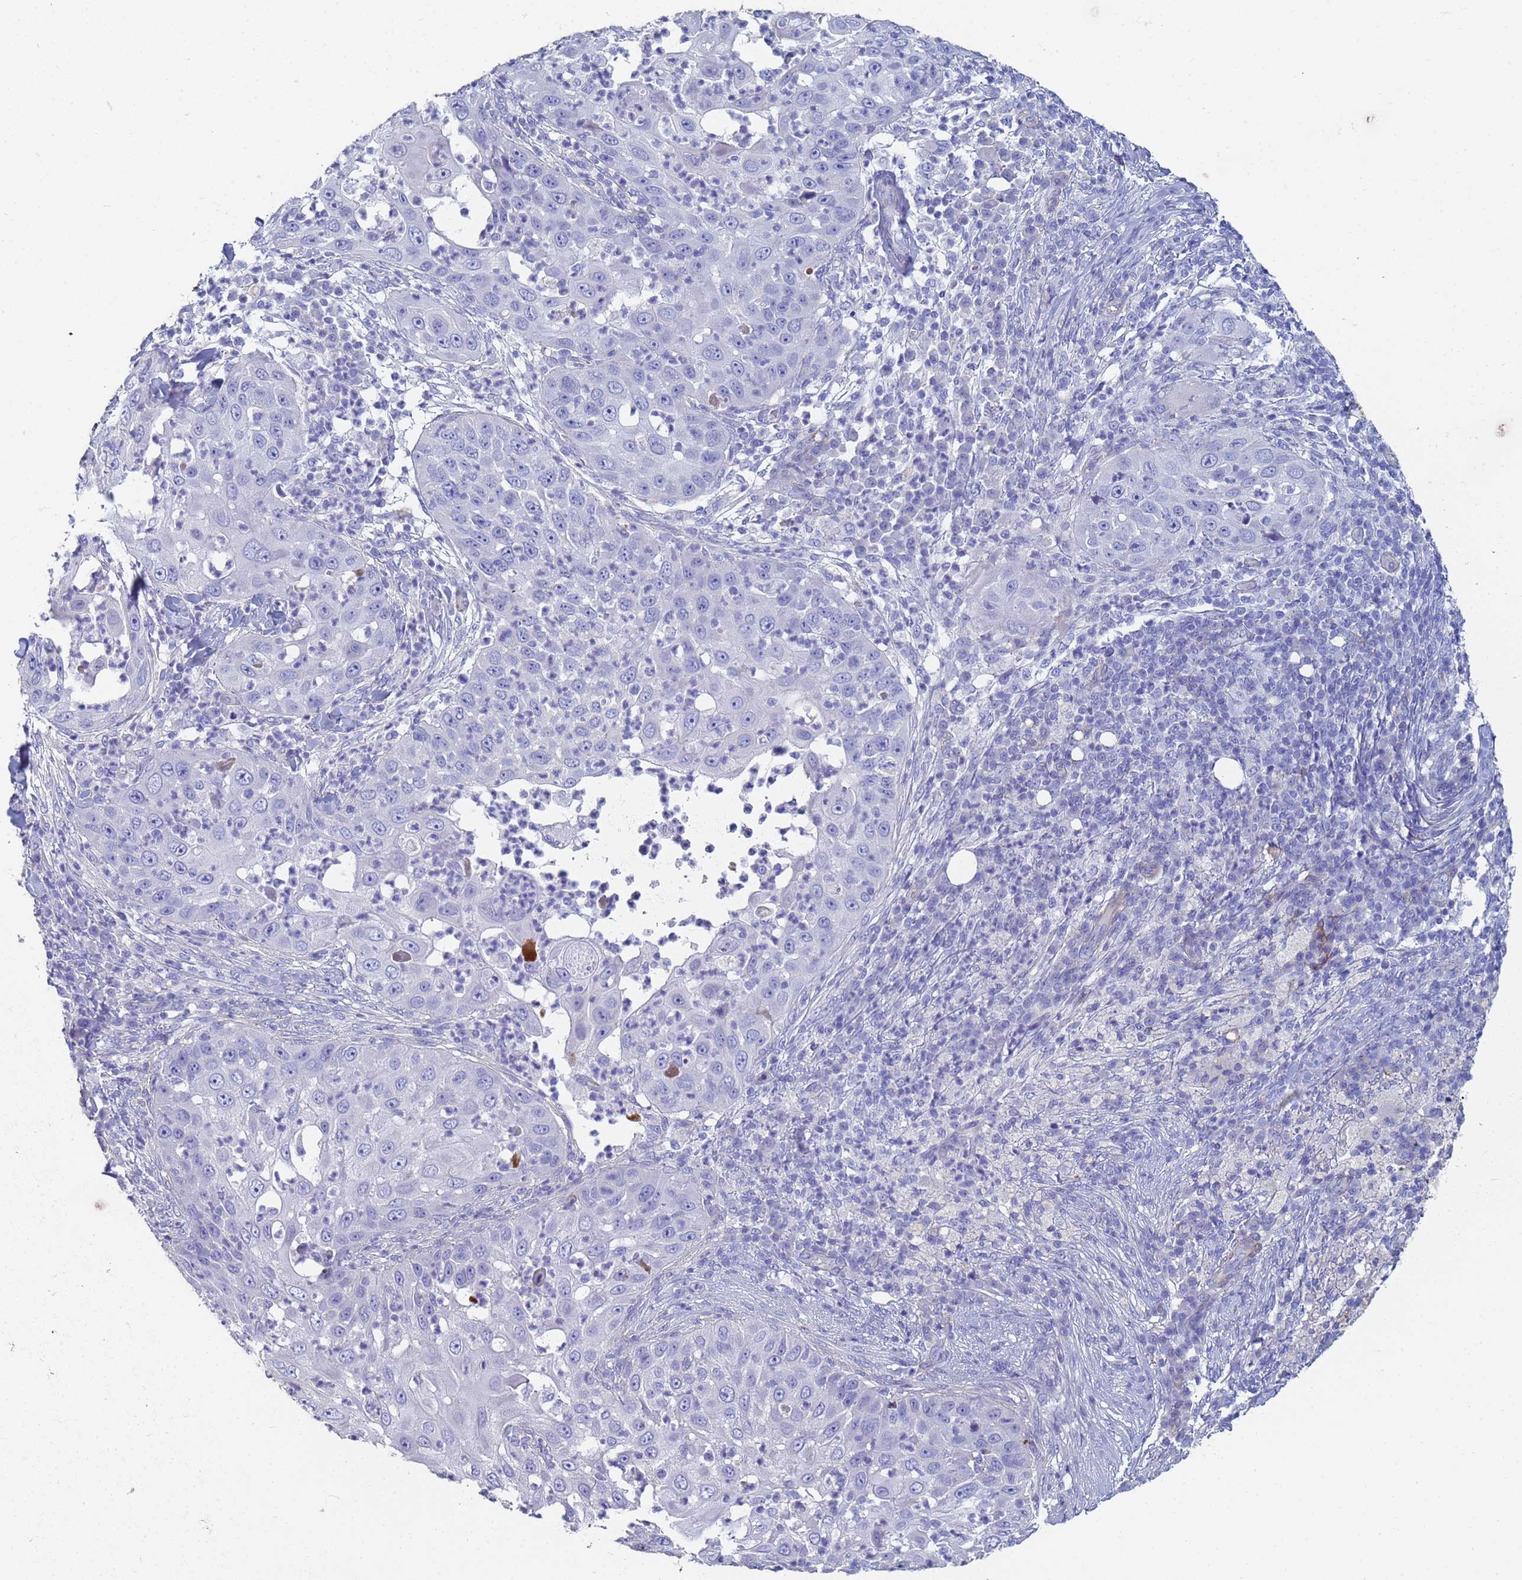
{"staining": {"intensity": "negative", "quantity": "none", "location": "none"}, "tissue": "skin cancer", "cell_type": "Tumor cells", "image_type": "cancer", "snomed": [{"axis": "morphology", "description": "Squamous cell carcinoma, NOS"}, {"axis": "topography", "description": "Skin"}], "caption": "Immunohistochemical staining of skin cancer shows no significant staining in tumor cells.", "gene": "ABCA8", "patient": {"sex": "female", "age": 44}}